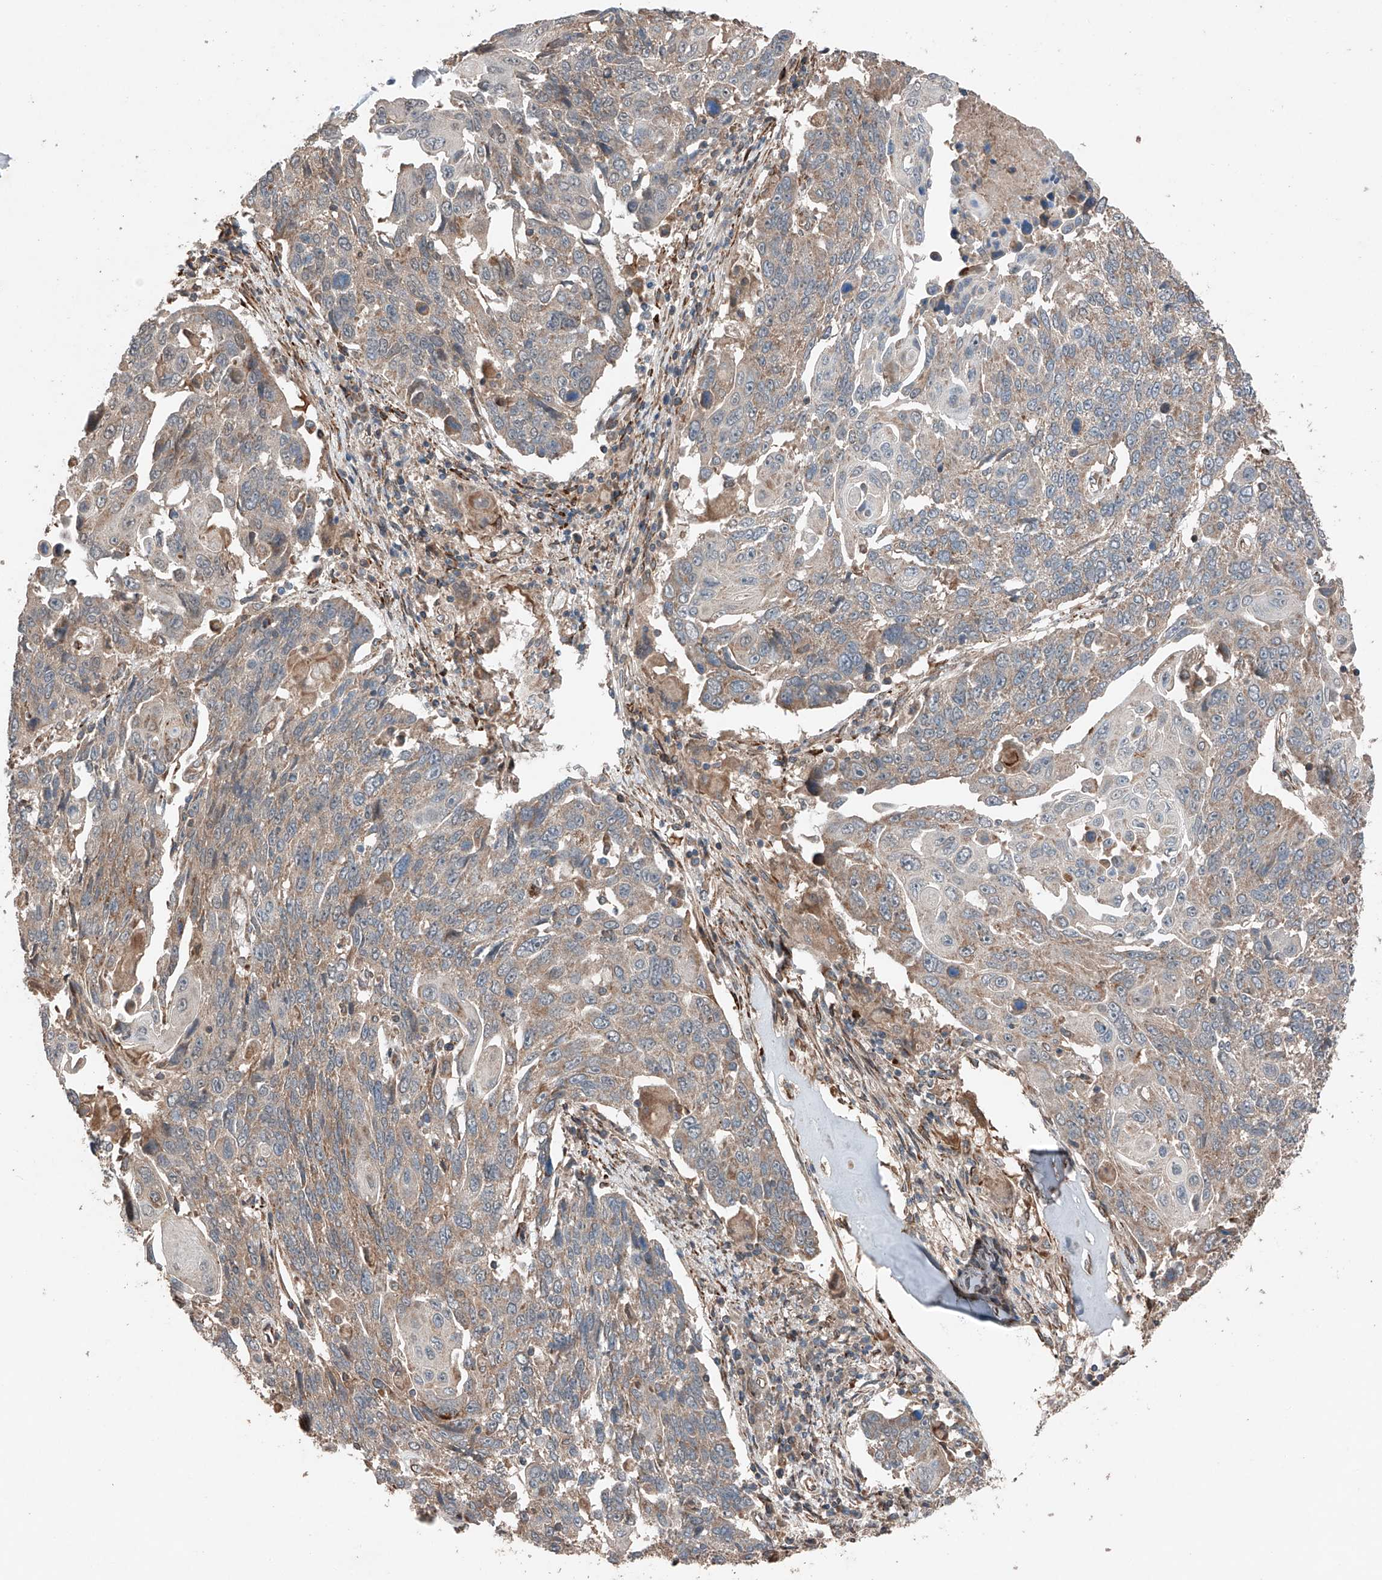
{"staining": {"intensity": "moderate", "quantity": ">75%", "location": "cytoplasmic/membranous"}, "tissue": "lung cancer", "cell_type": "Tumor cells", "image_type": "cancer", "snomed": [{"axis": "morphology", "description": "Squamous cell carcinoma, NOS"}, {"axis": "topography", "description": "Lung"}], "caption": "IHC photomicrograph of human lung squamous cell carcinoma stained for a protein (brown), which demonstrates medium levels of moderate cytoplasmic/membranous expression in approximately >75% of tumor cells.", "gene": "AP4B1", "patient": {"sex": "male", "age": 66}}